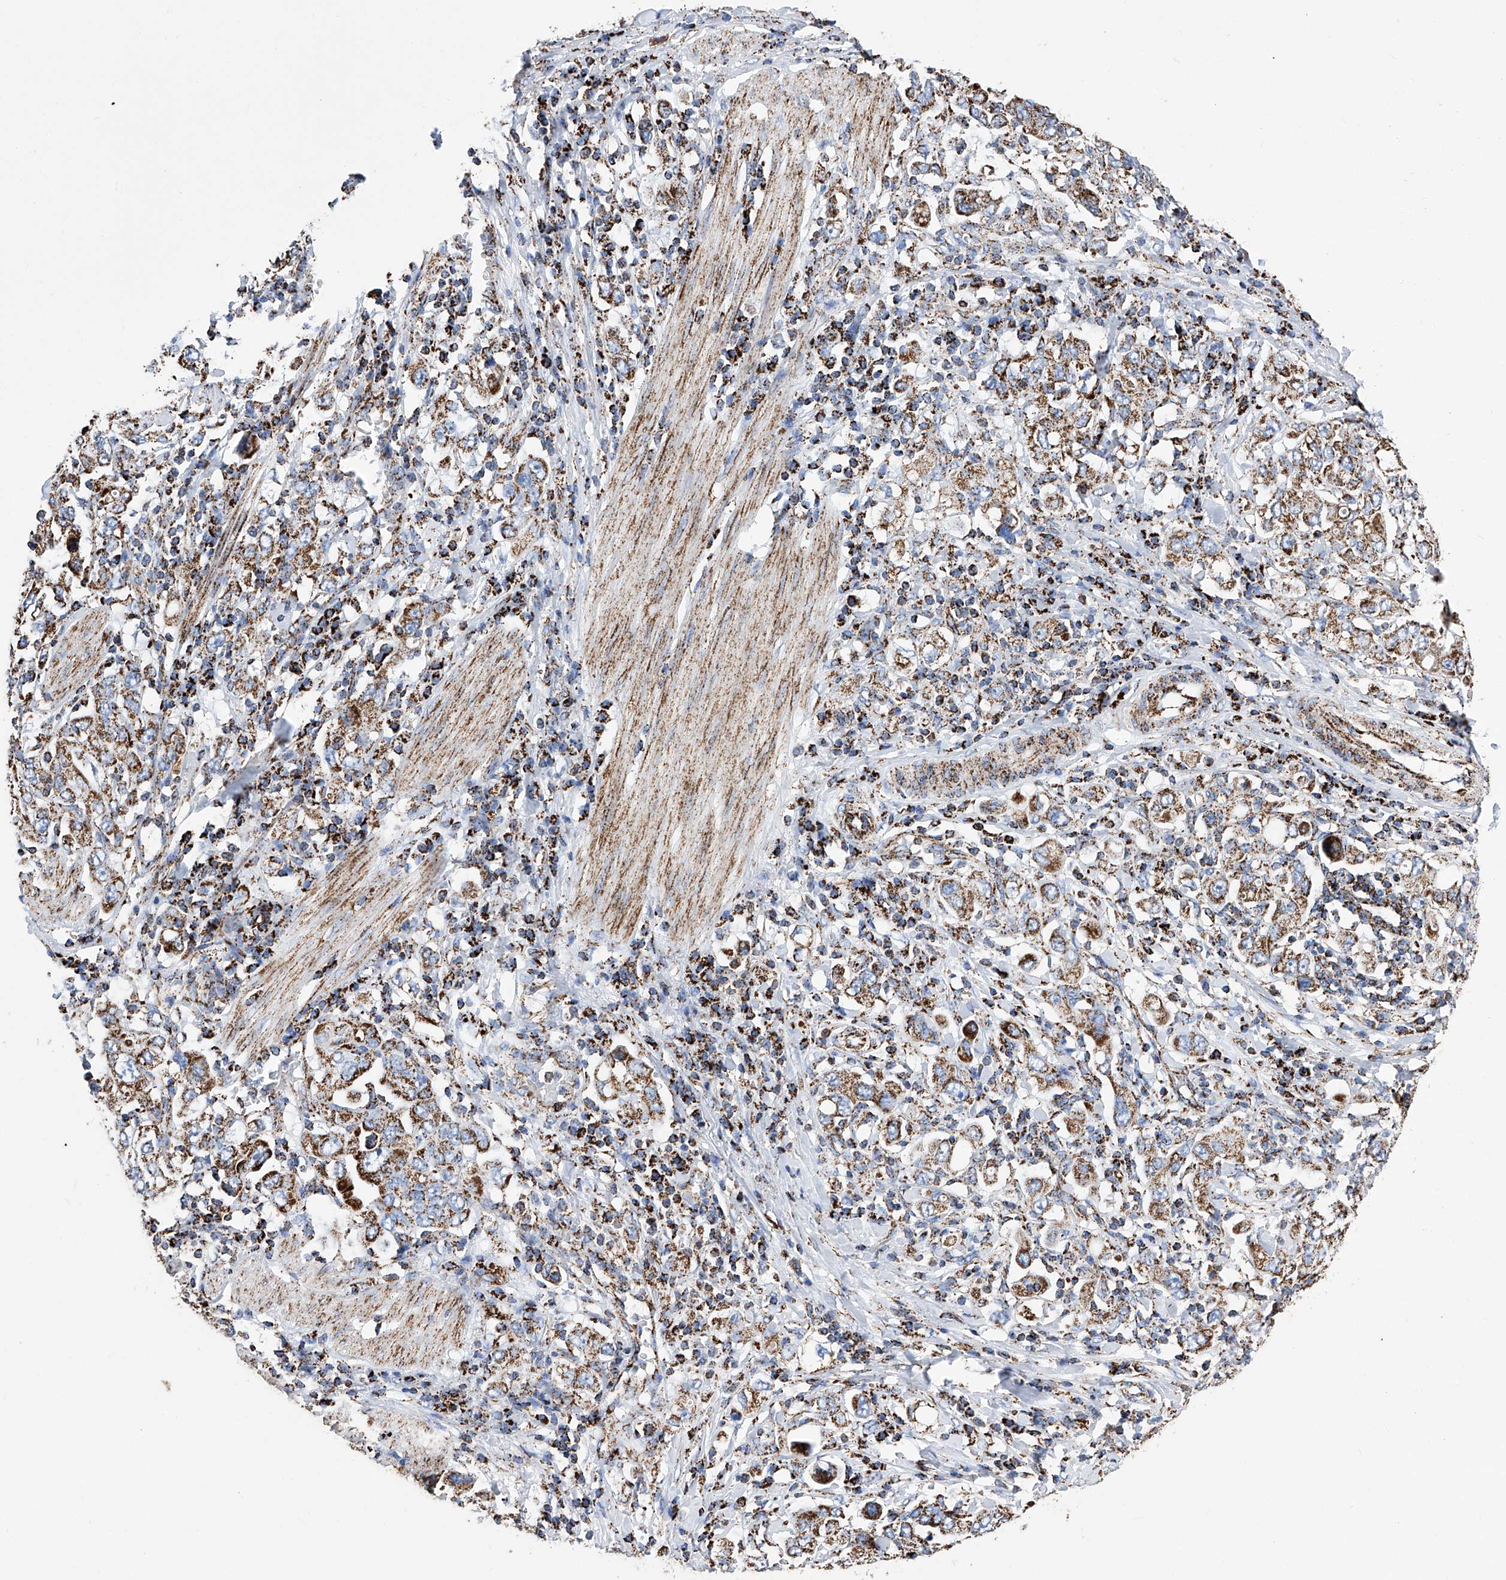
{"staining": {"intensity": "moderate", "quantity": ">75%", "location": "cytoplasmic/membranous"}, "tissue": "stomach cancer", "cell_type": "Tumor cells", "image_type": "cancer", "snomed": [{"axis": "morphology", "description": "Adenocarcinoma, NOS"}, {"axis": "topography", "description": "Stomach, upper"}], "caption": "Human stomach cancer stained with a brown dye demonstrates moderate cytoplasmic/membranous positive staining in about >75% of tumor cells.", "gene": "ATP5PF", "patient": {"sex": "male", "age": 62}}